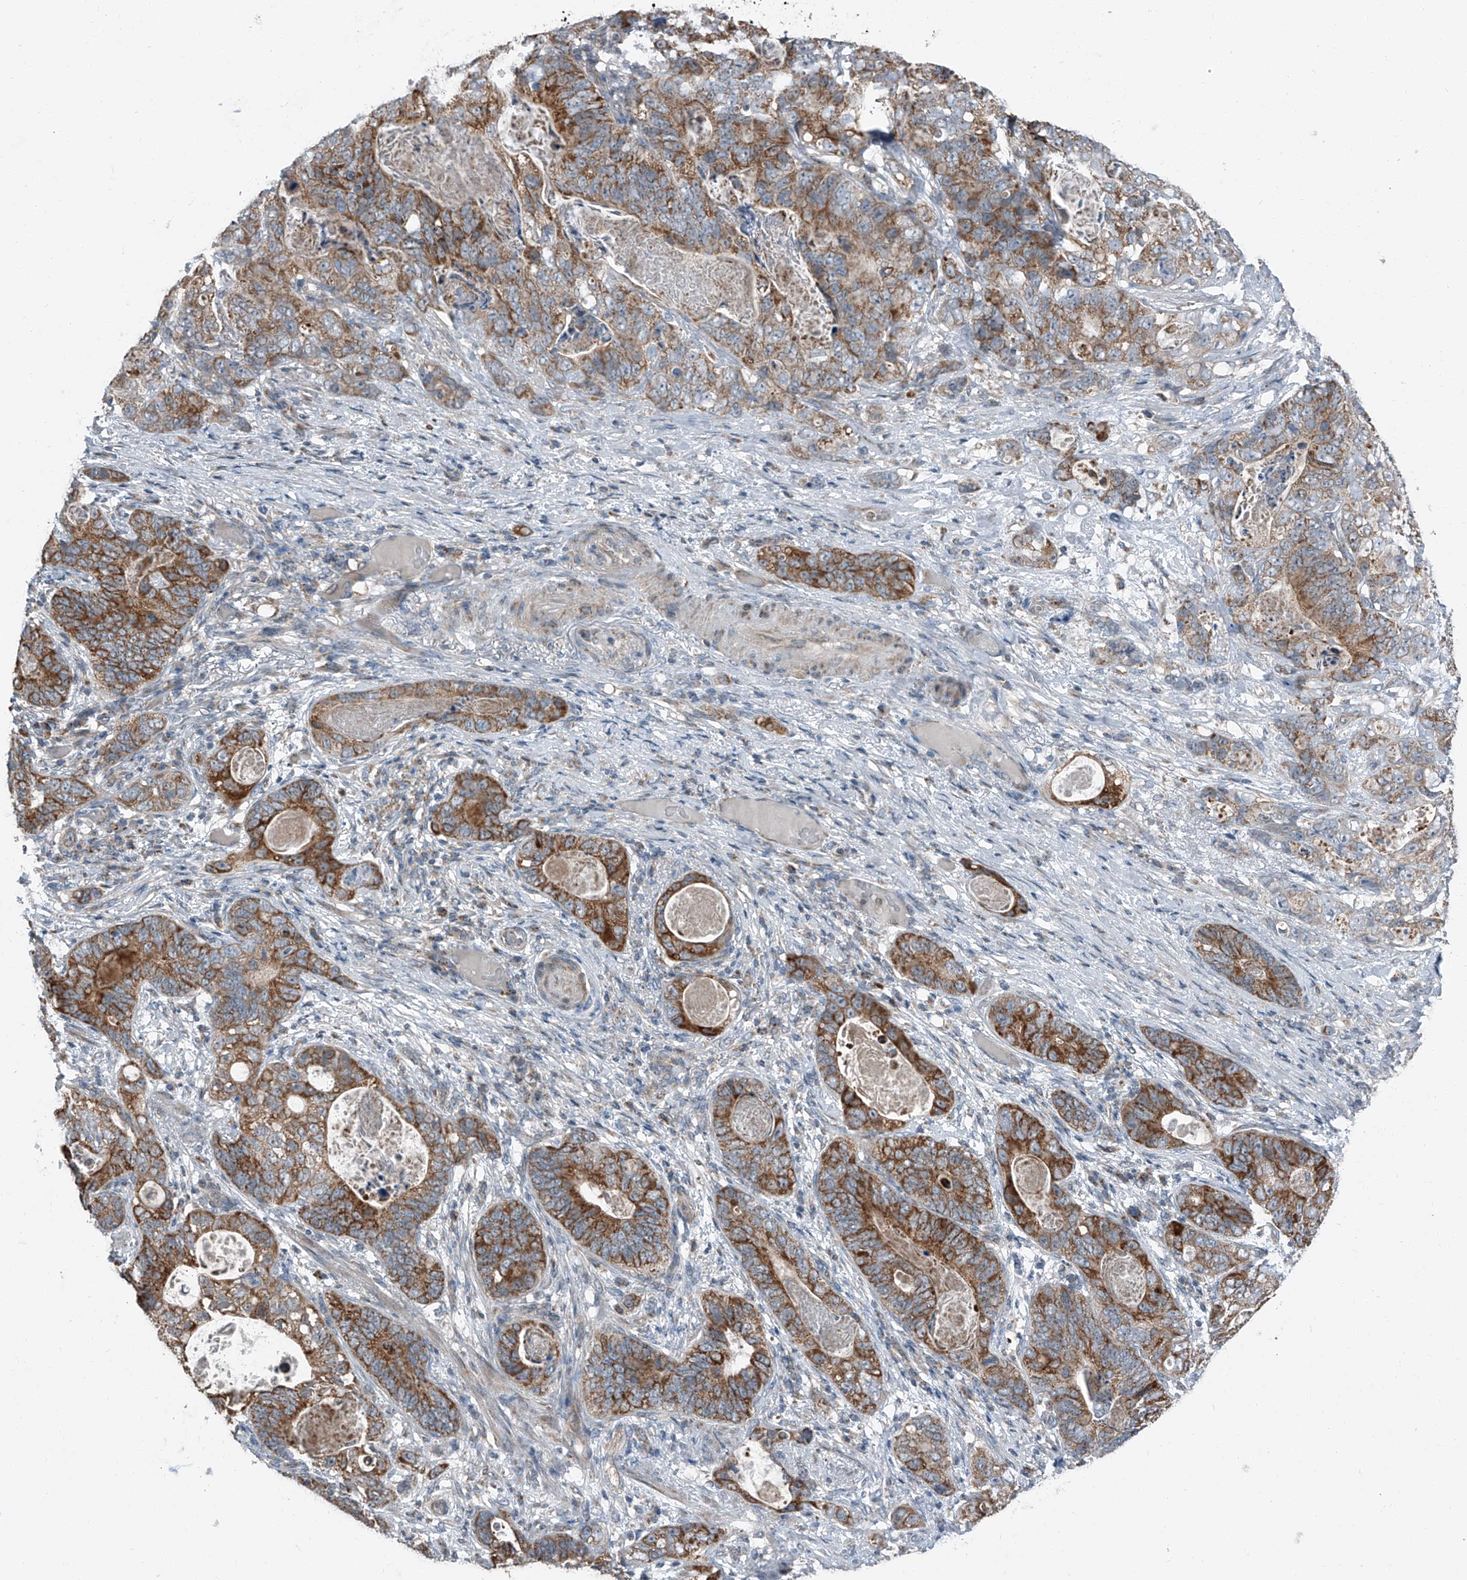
{"staining": {"intensity": "strong", "quantity": ">75%", "location": "cytoplasmic/membranous"}, "tissue": "stomach cancer", "cell_type": "Tumor cells", "image_type": "cancer", "snomed": [{"axis": "morphology", "description": "Normal tissue, NOS"}, {"axis": "morphology", "description": "Adenocarcinoma, NOS"}, {"axis": "topography", "description": "Stomach"}], "caption": "Adenocarcinoma (stomach) was stained to show a protein in brown. There is high levels of strong cytoplasmic/membranous staining in approximately >75% of tumor cells. The staining was performed using DAB (3,3'-diaminobenzidine) to visualize the protein expression in brown, while the nuclei were stained in blue with hematoxylin (Magnification: 20x).", "gene": "CHRNA7", "patient": {"sex": "female", "age": 89}}